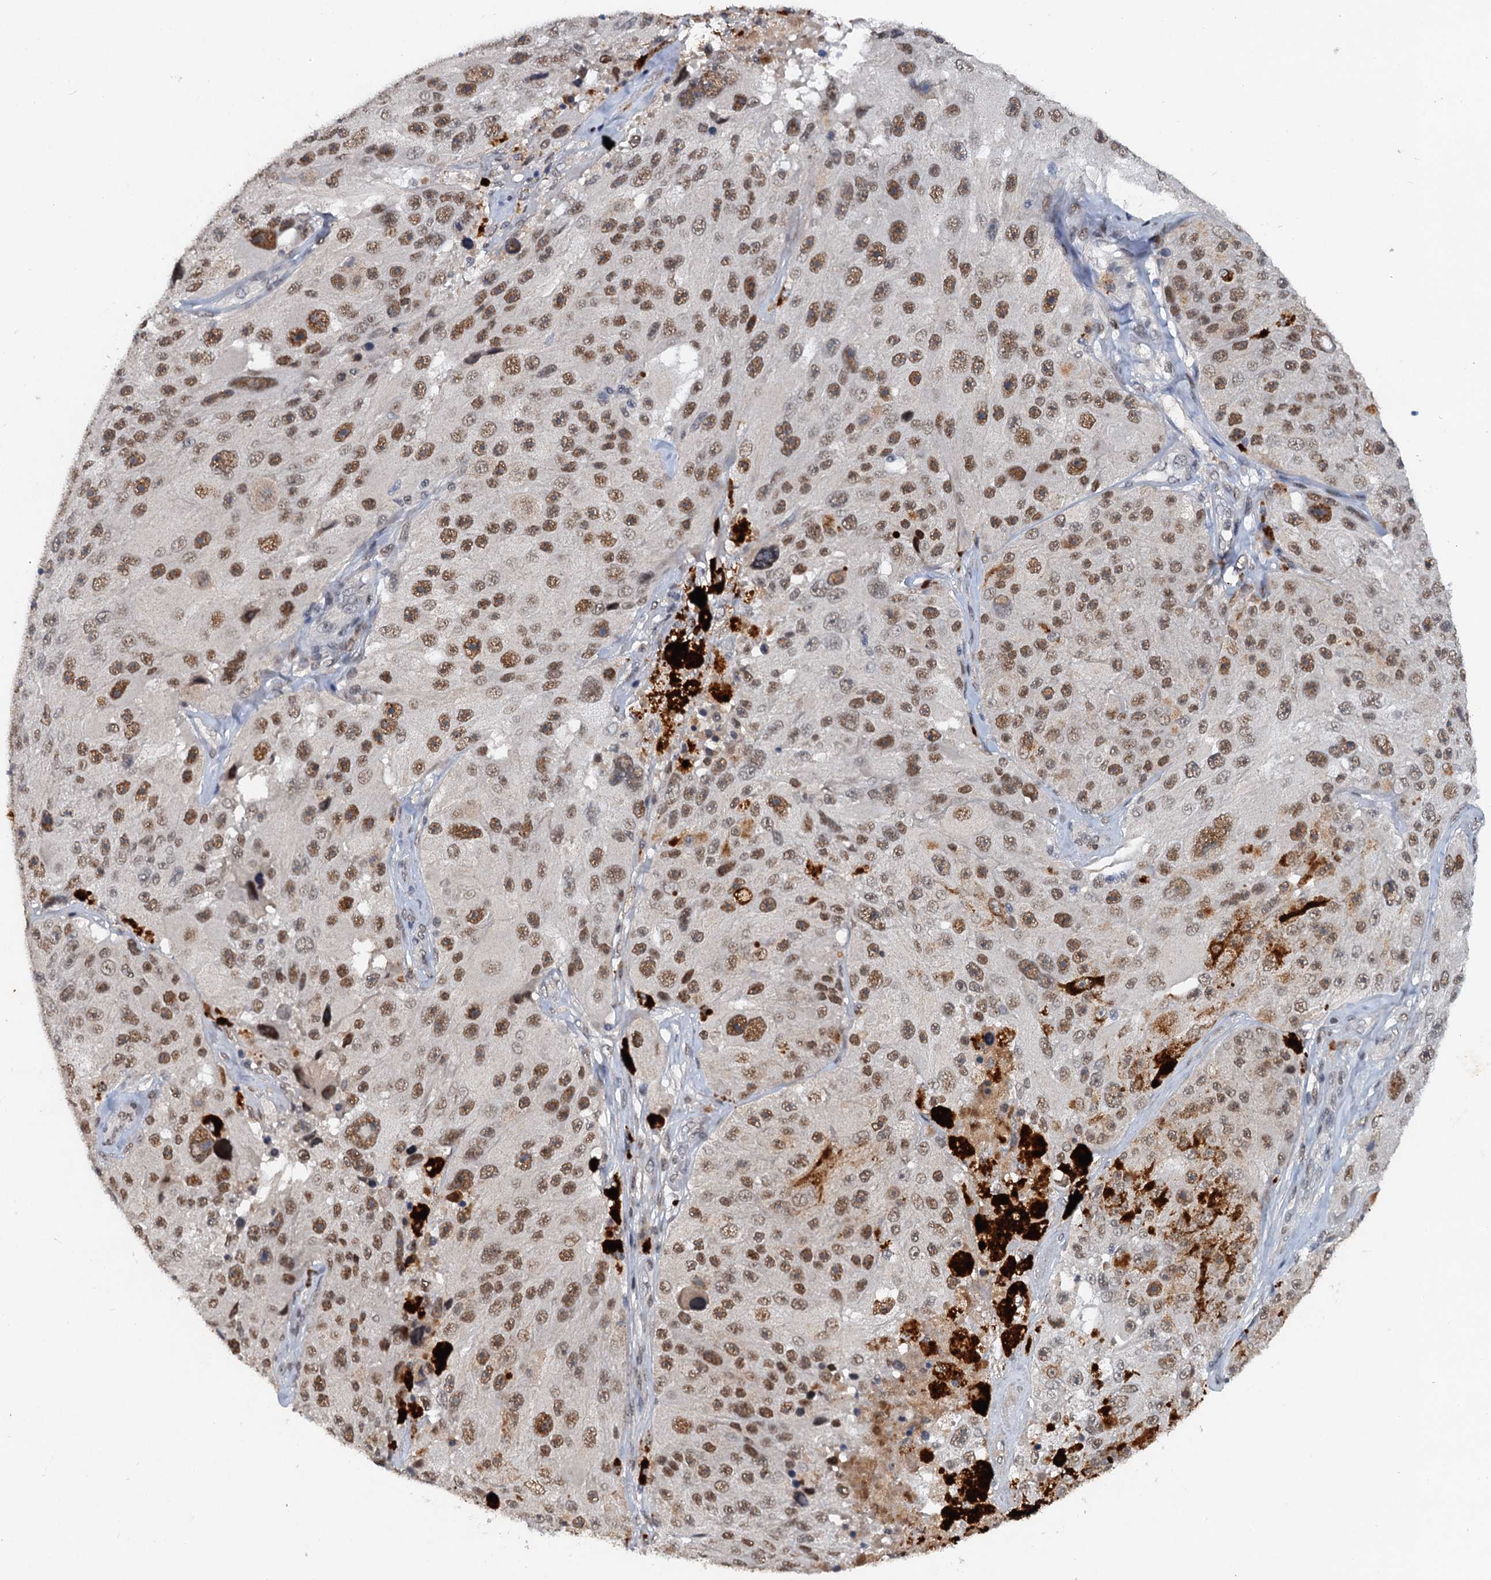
{"staining": {"intensity": "moderate", "quantity": ">75%", "location": "nuclear"}, "tissue": "melanoma", "cell_type": "Tumor cells", "image_type": "cancer", "snomed": [{"axis": "morphology", "description": "Malignant melanoma, Metastatic site"}, {"axis": "topography", "description": "Lymph node"}], "caption": "Malignant melanoma (metastatic site) was stained to show a protein in brown. There is medium levels of moderate nuclear staining in about >75% of tumor cells. The staining is performed using DAB (3,3'-diaminobenzidine) brown chromogen to label protein expression. The nuclei are counter-stained blue using hematoxylin.", "gene": "CSTF3", "patient": {"sex": "male", "age": 62}}